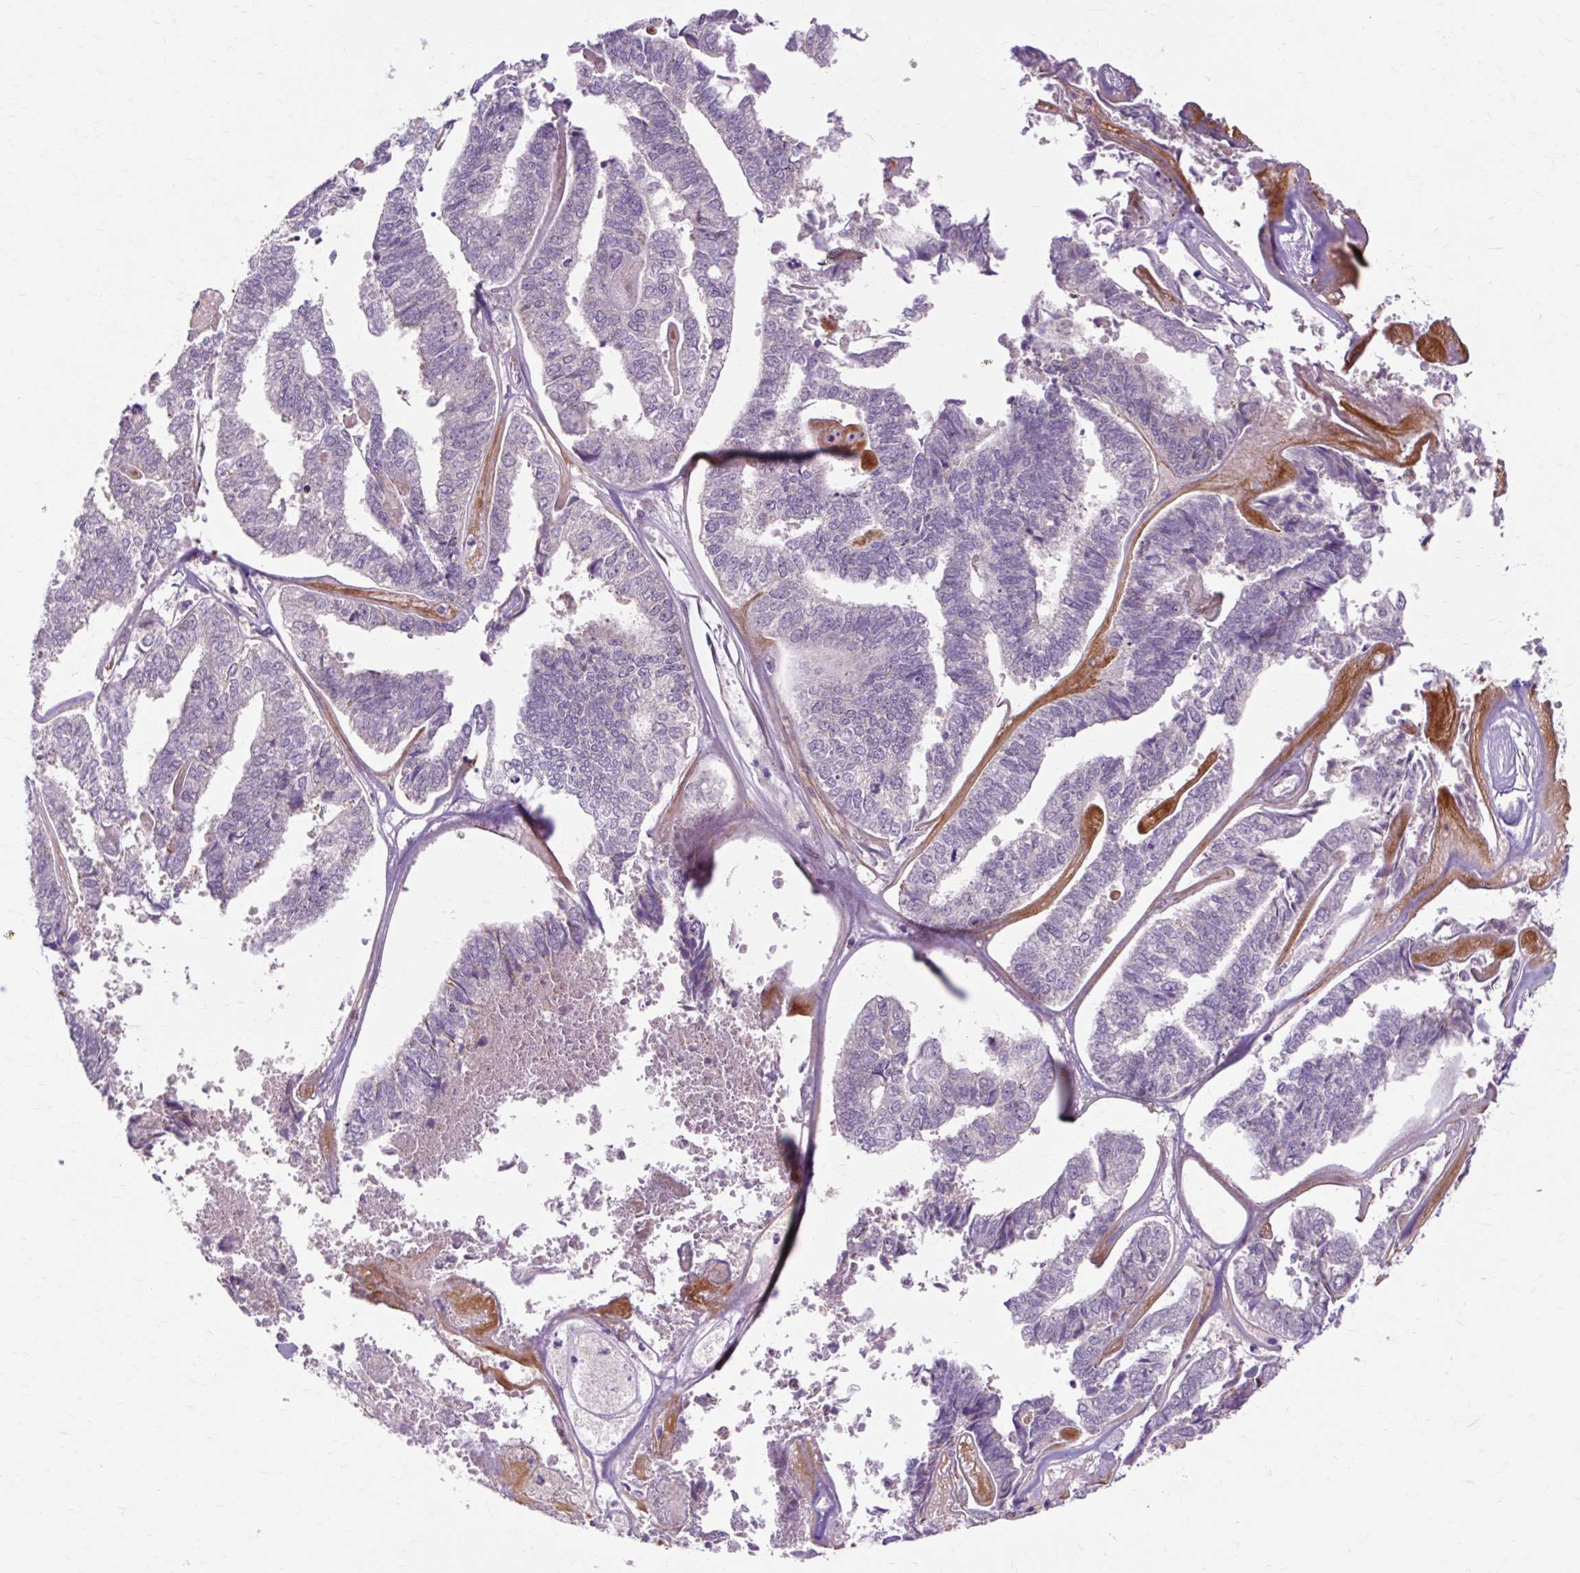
{"staining": {"intensity": "negative", "quantity": "none", "location": "none"}, "tissue": "endometrial cancer", "cell_type": "Tumor cells", "image_type": "cancer", "snomed": [{"axis": "morphology", "description": "Adenocarcinoma, NOS"}, {"axis": "topography", "description": "Endometrium"}], "caption": "IHC of human adenocarcinoma (endometrial) reveals no positivity in tumor cells.", "gene": "GEMIN2", "patient": {"sex": "female", "age": 73}}